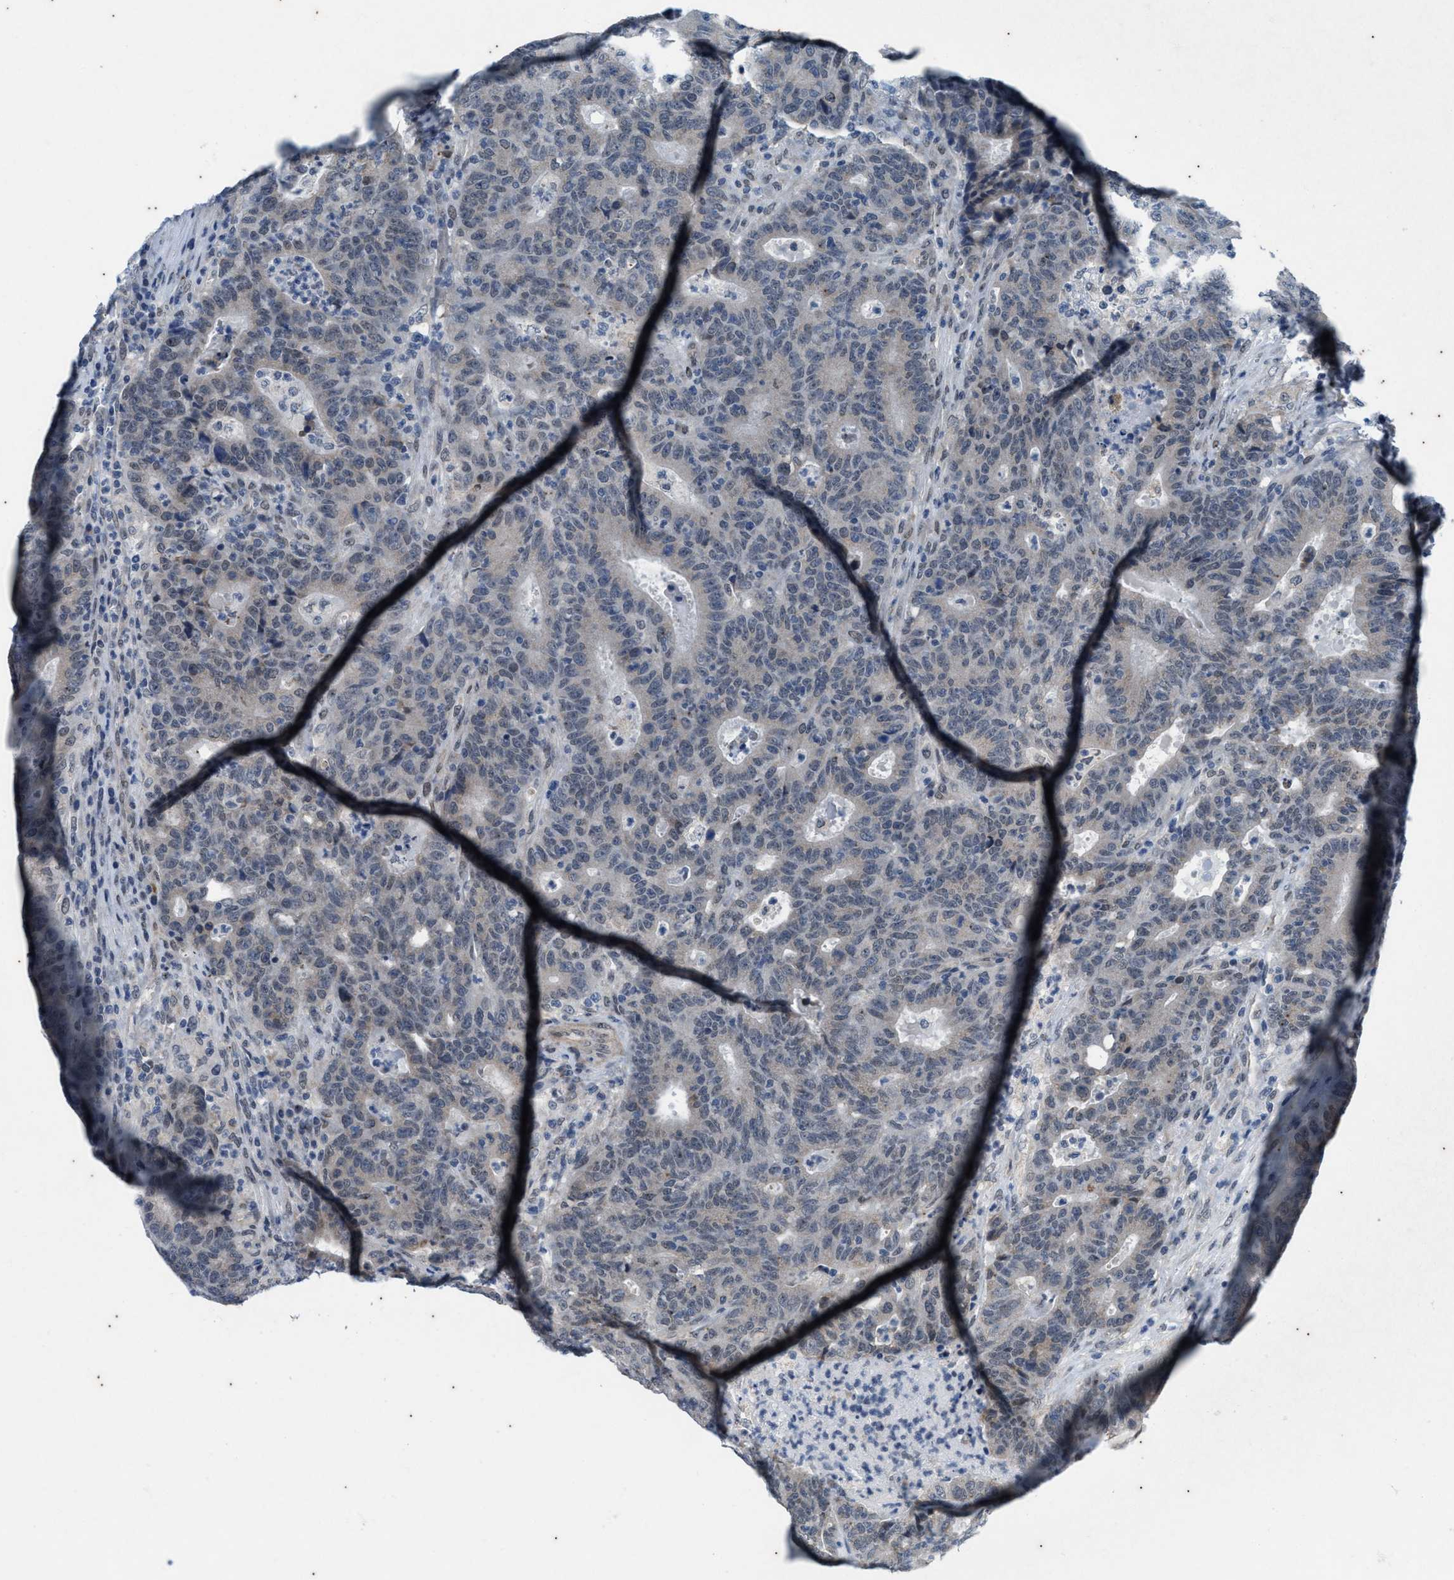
{"staining": {"intensity": "weak", "quantity": "<25%", "location": "cytoplasmic/membranous"}, "tissue": "colorectal cancer", "cell_type": "Tumor cells", "image_type": "cancer", "snomed": [{"axis": "morphology", "description": "Adenocarcinoma, NOS"}, {"axis": "topography", "description": "Colon"}], "caption": "Adenocarcinoma (colorectal) was stained to show a protein in brown. There is no significant staining in tumor cells. (Brightfield microscopy of DAB immunohistochemistry at high magnification).", "gene": "KIF24", "patient": {"sex": "female", "age": 75}}